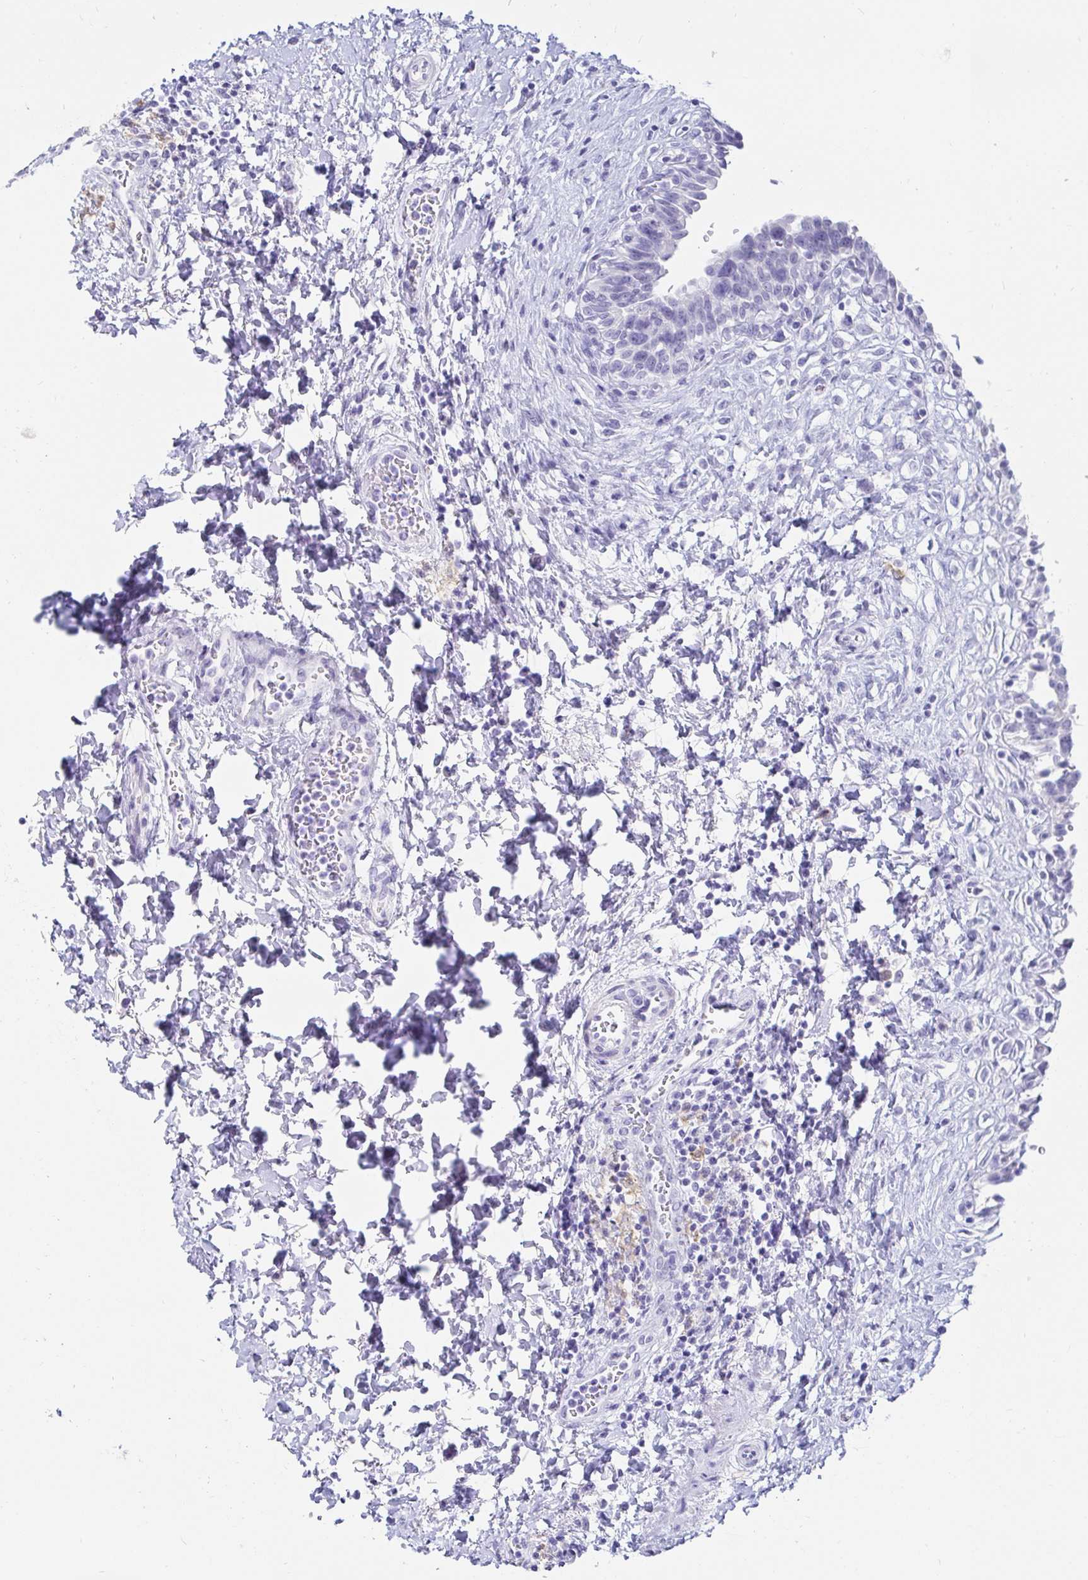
{"staining": {"intensity": "negative", "quantity": "none", "location": "none"}, "tissue": "urinary bladder", "cell_type": "Urothelial cells", "image_type": "normal", "snomed": [{"axis": "morphology", "description": "Normal tissue, NOS"}, {"axis": "topography", "description": "Urinary bladder"}], "caption": "This is a histopathology image of IHC staining of unremarkable urinary bladder, which shows no positivity in urothelial cells.", "gene": "C4orf17", "patient": {"sex": "male", "age": 37}}